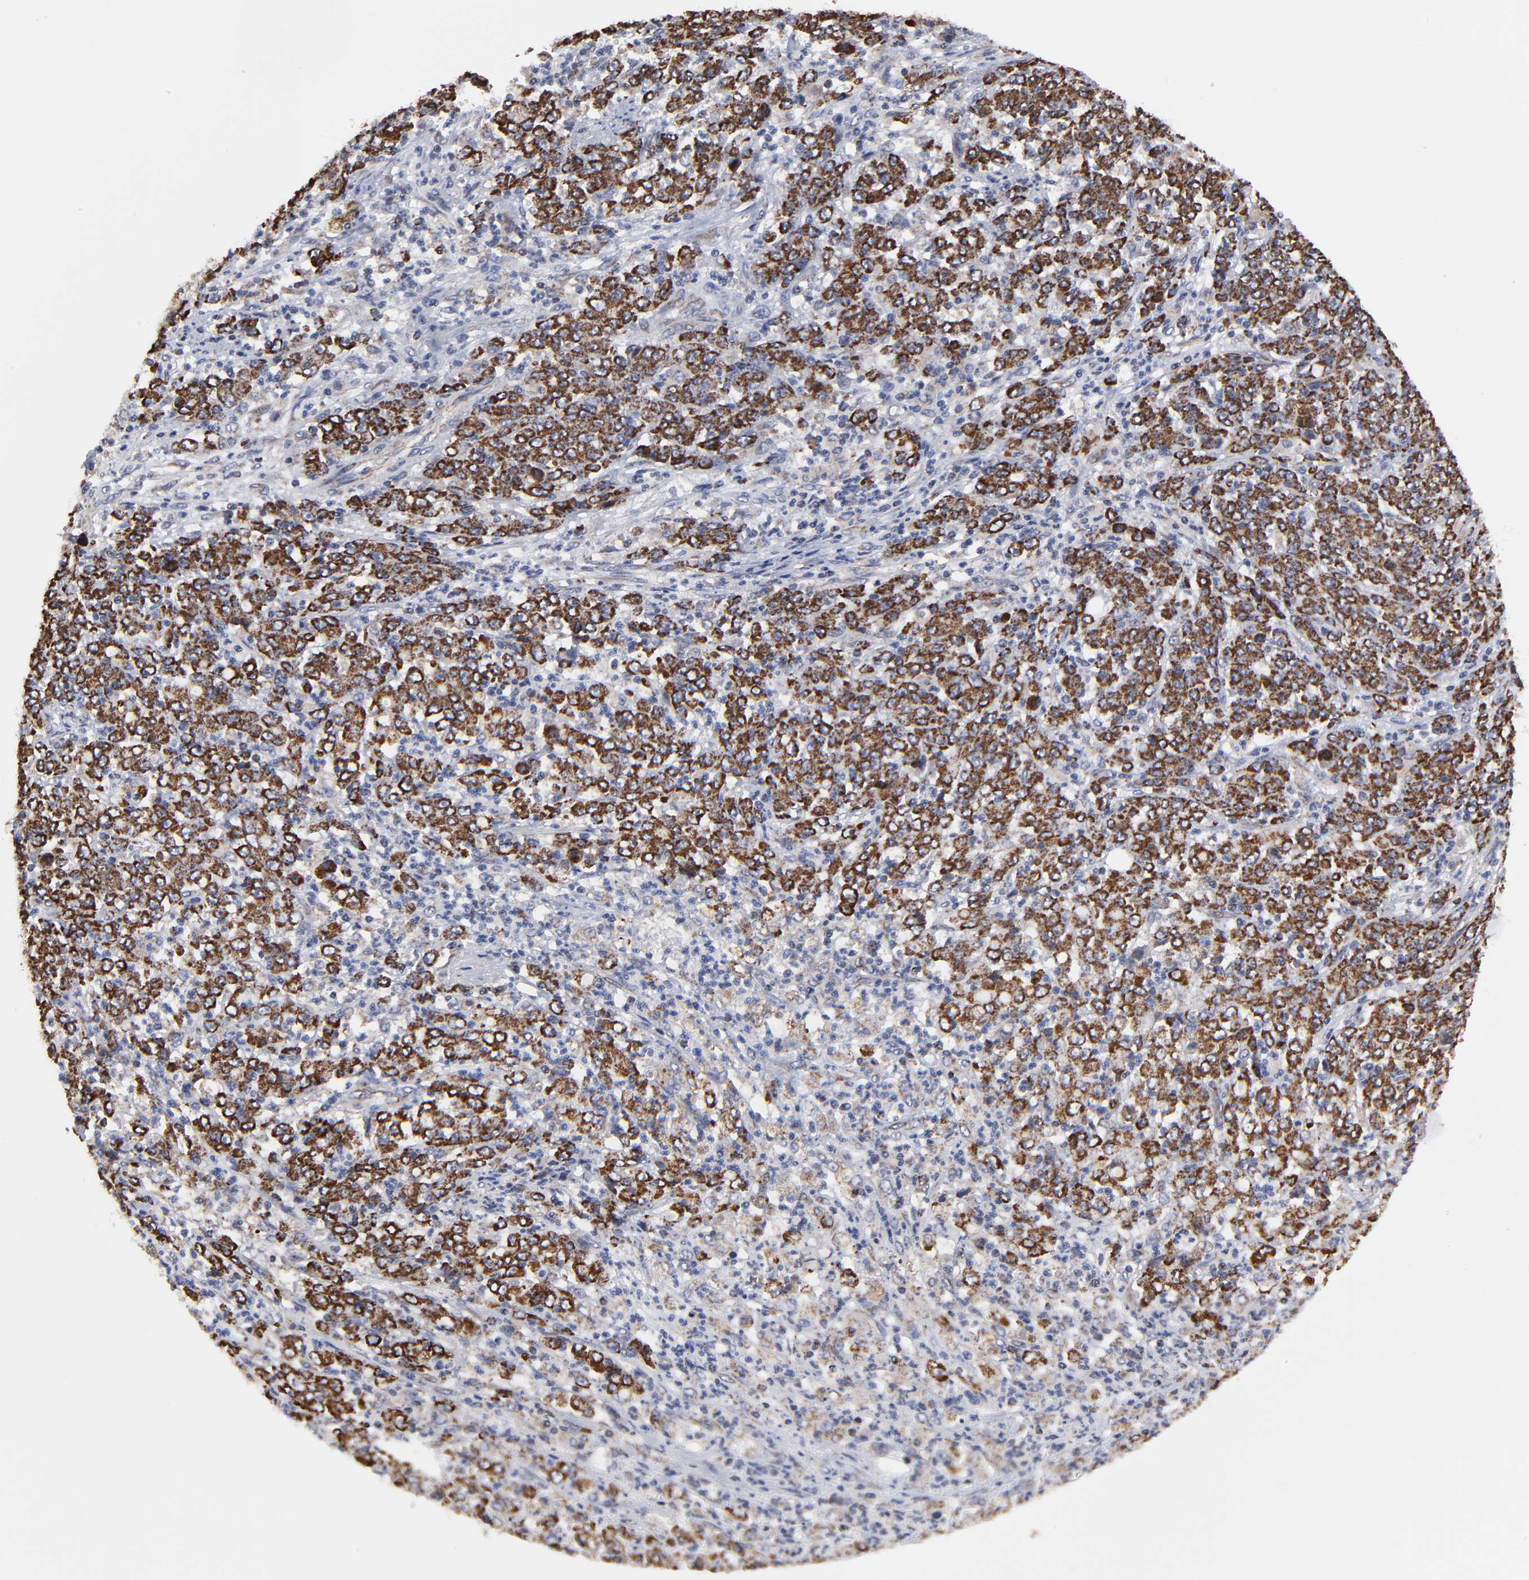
{"staining": {"intensity": "strong", "quantity": ">75%", "location": "cytoplasmic/membranous"}, "tissue": "stomach cancer", "cell_type": "Tumor cells", "image_type": "cancer", "snomed": [{"axis": "morphology", "description": "Adenocarcinoma, NOS"}, {"axis": "topography", "description": "Stomach, lower"}], "caption": "Protein analysis of stomach cancer tissue displays strong cytoplasmic/membranous positivity in approximately >75% of tumor cells.", "gene": "ZNF550", "patient": {"sex": "female", "age": 71}}